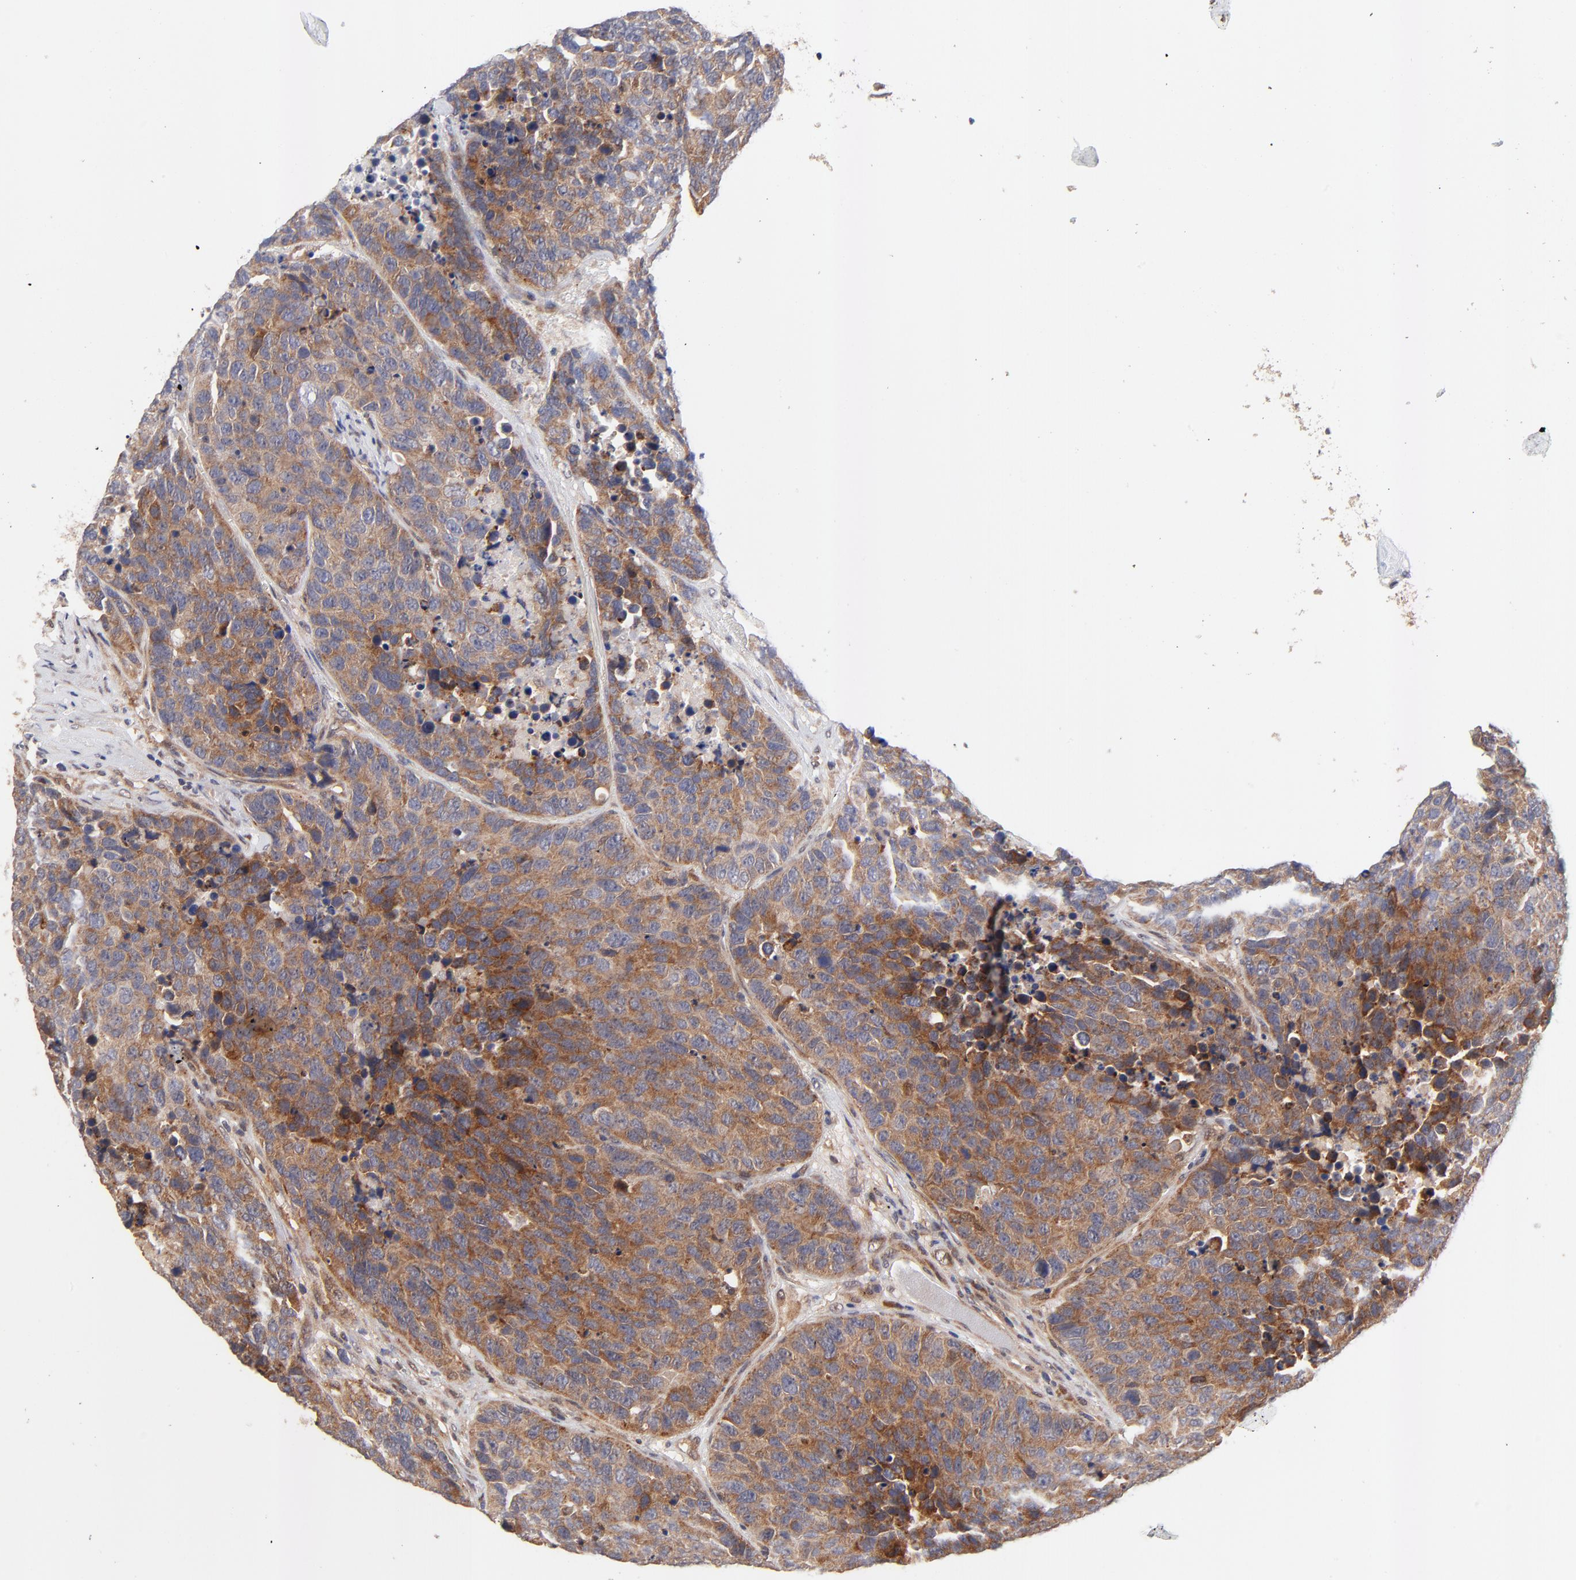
{"staining": {"intensity": "moderate", "quantity": ">75%", "location": "cytoplasmic/membranous"}, "tissue": "carcinoid", "cell_type": "Tumor cells", "image_type": "cancer", "snomed": [{"axis": "morphology", "description": "Carcinoid, malignant, NOS"}, {"axis": "topography", "description": "Lung"}], "caption": "Tumor cells display medium levels of moderate cytoplasmic/membranous expression in approximately >75% of cells in carcinoid.", "gene": "TXNL1", "patient": {"sex": "male", "age": 60}}